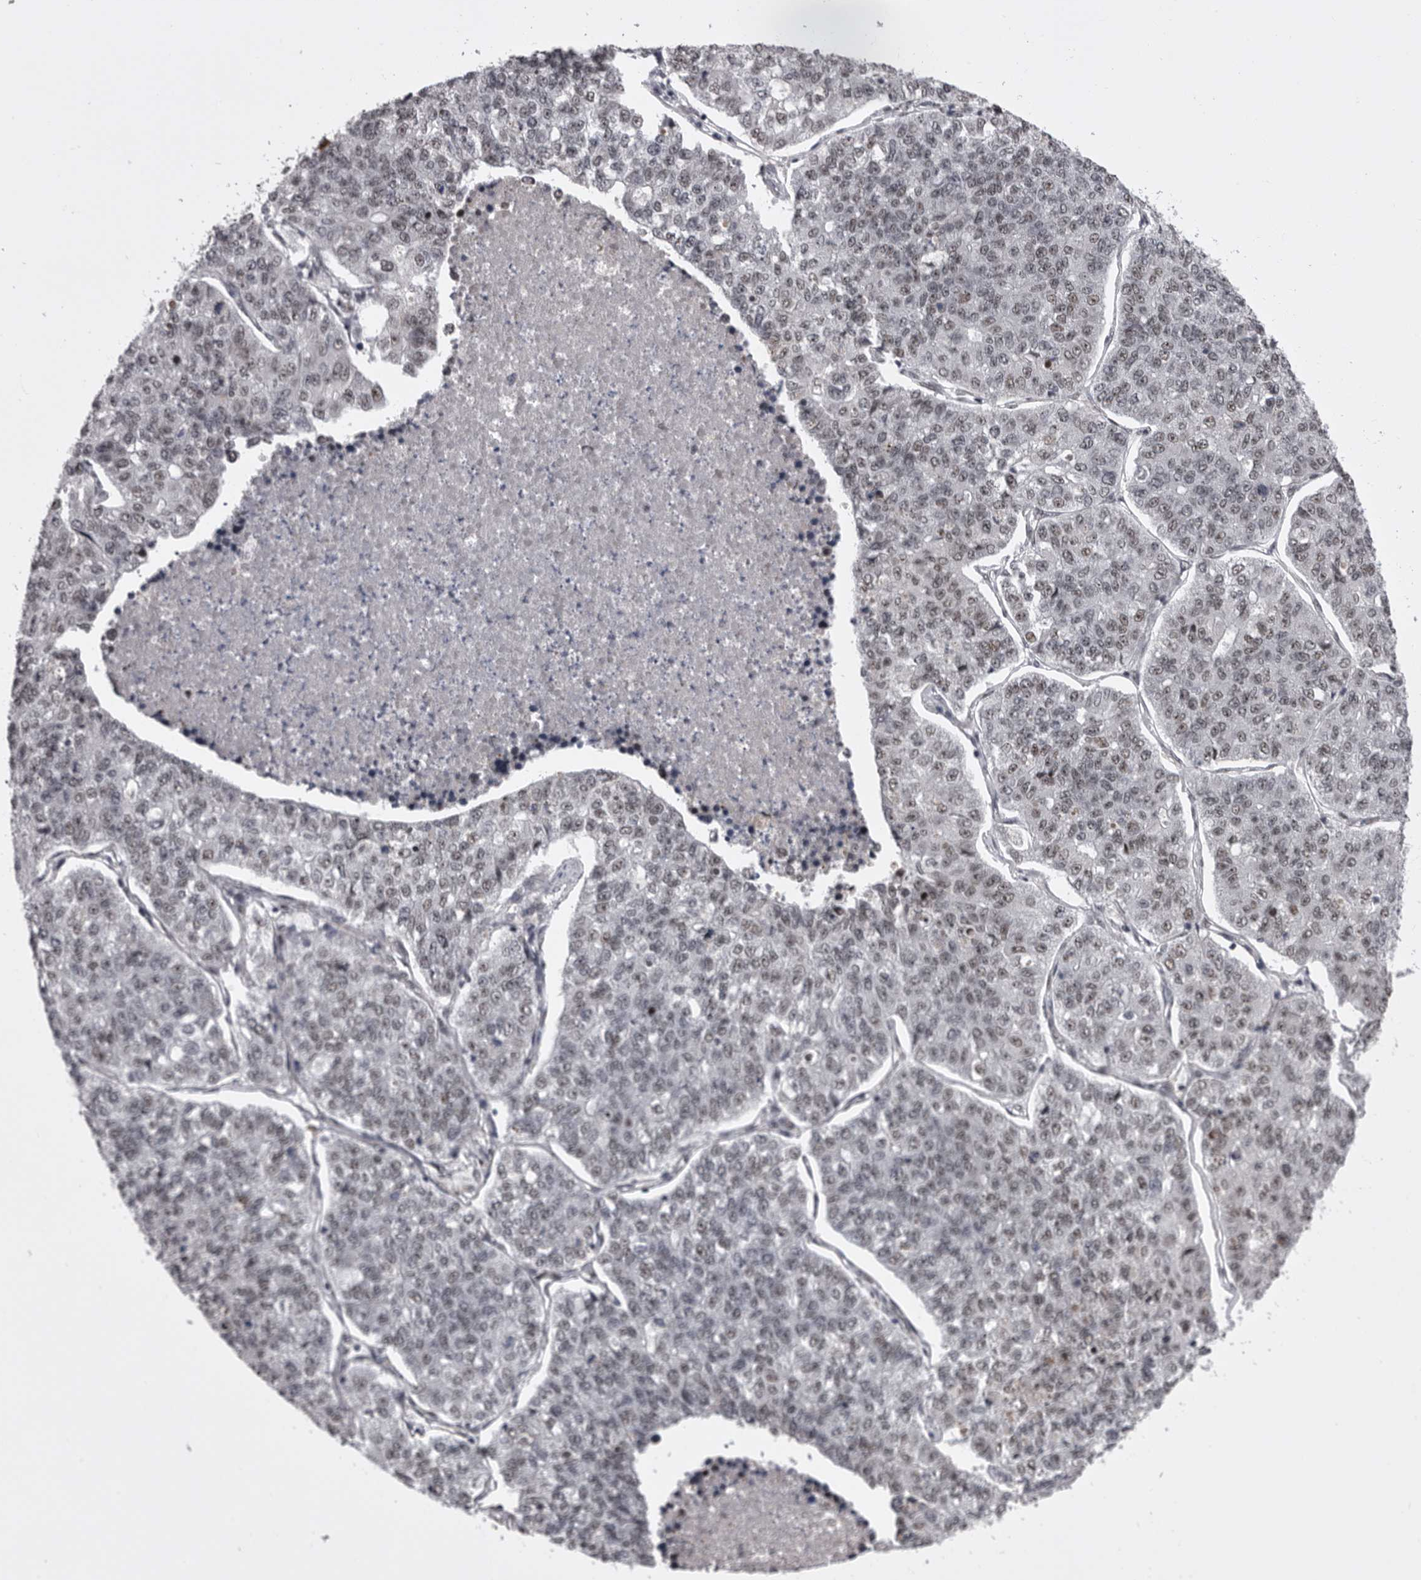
{"staining": {"intensity": "weak", "quantity": "<25%", "location": "nuclear"}, "tissue": "lung cancer", "cell_type": "Tumor cells", "image_type": "cancer", "snomed": [{"axis": "morphology", "description": "Adenocarcinoma, NOS"}, {"axis": "topography", "description": "Lung"}], "caption": "Immunohistochemical staining of adenocarcinoma (lung) demonstrates no significant expression in tumor cells.", "gene": "PRPF3", "patient": {"sex": "male", "age": 49}}